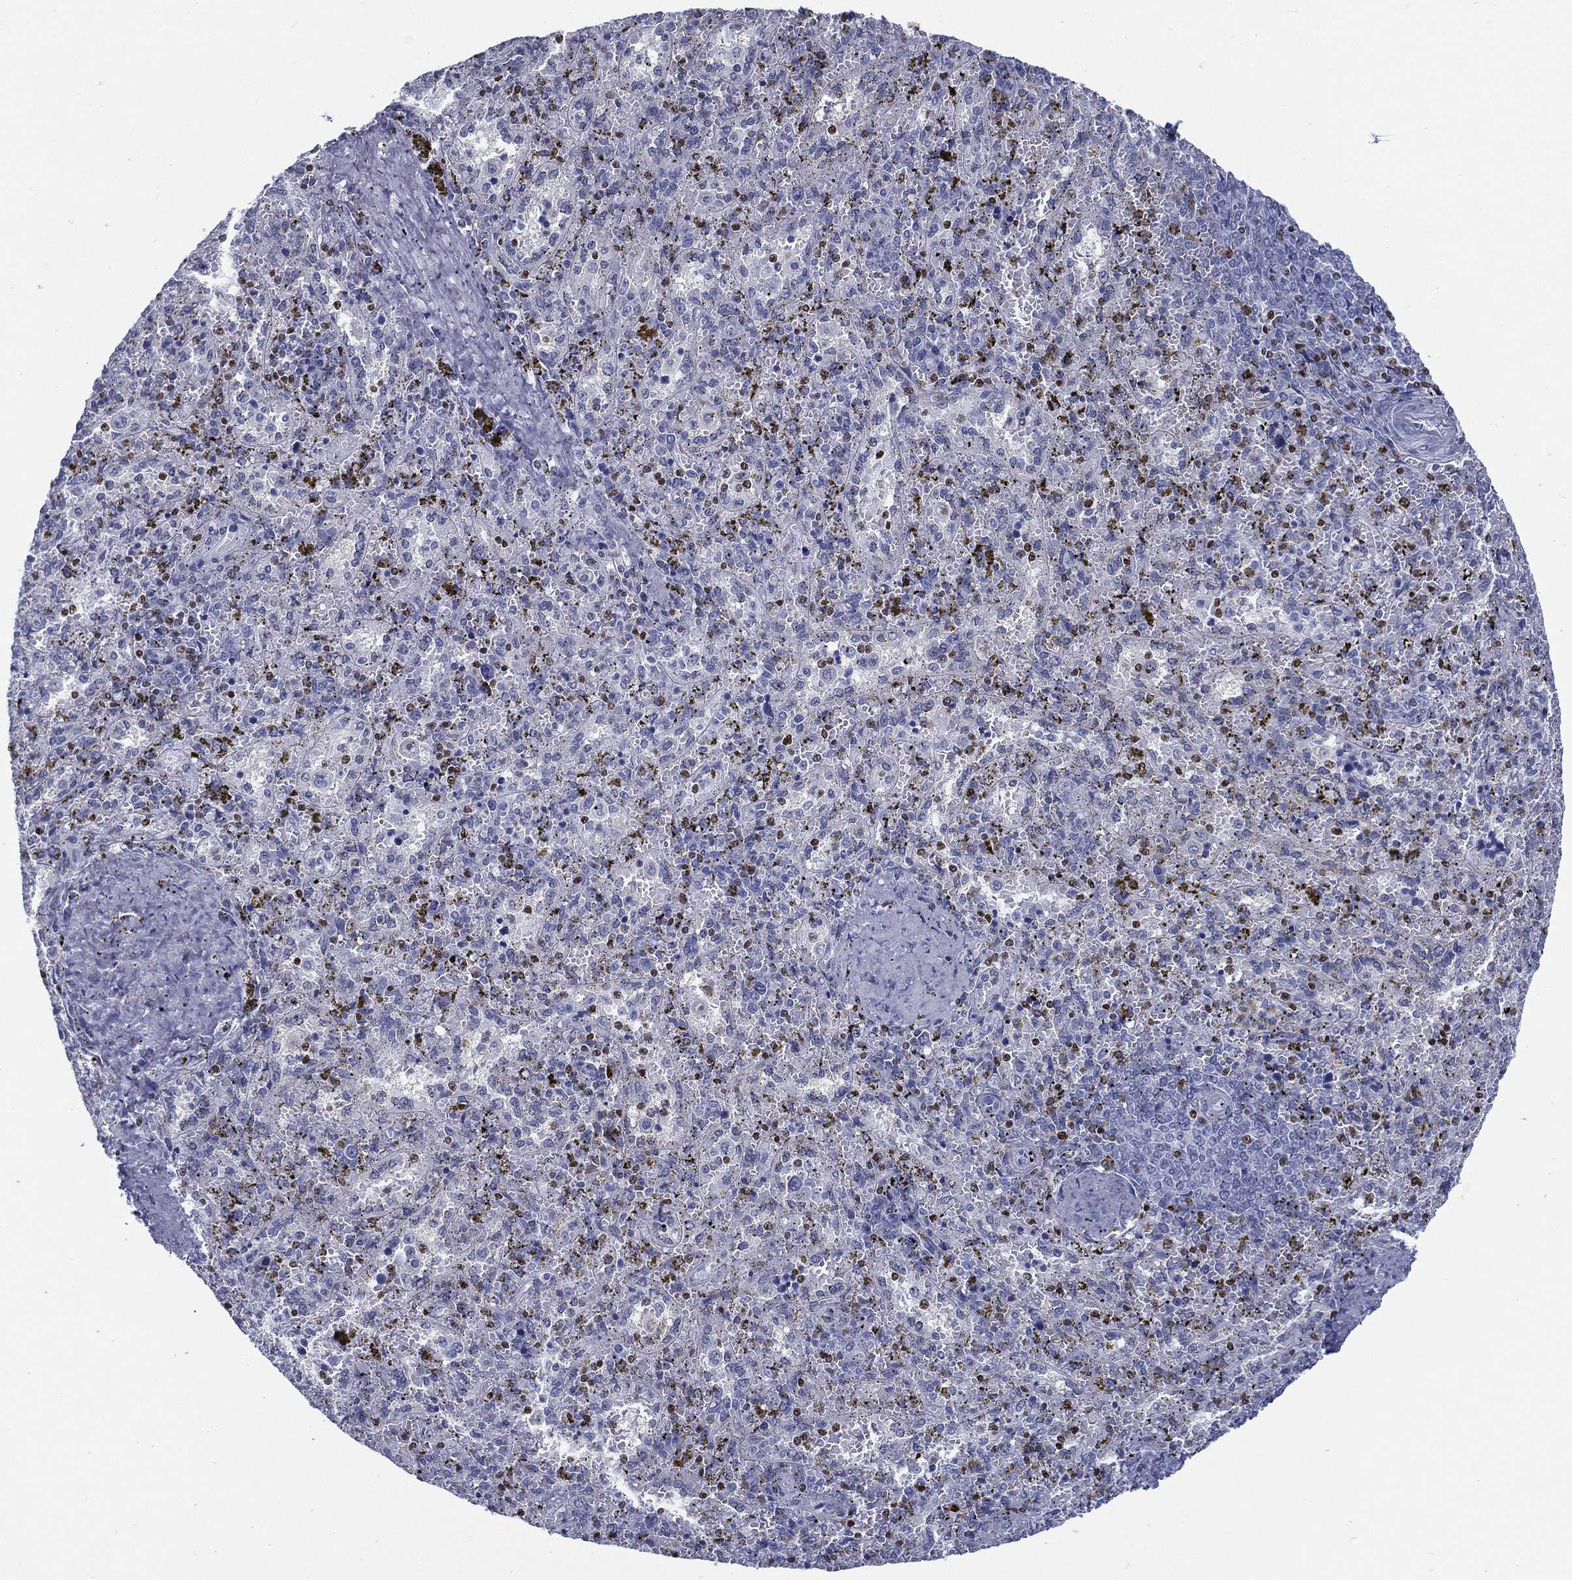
{"staining": {"intensity": "strong", "quantity": "<25%", "location": "nuclear"}, "tissue": "spleen", "cell_type": "Cells in red pulp", "image_type": "normal", "snomed": [{"axis": "morphology", "description": "Normal tissue, NOS"}, {"axis": "topography", "description": "Spleen"}], "caption": "Immunohistochemical staining of benign spleen displays strong nuclear protein staining in about <25% of cells in red pulp. Nuclei are stained in blue.", "gene": "PYHIN1", "patient": {"sex": "female", "age": 50}}